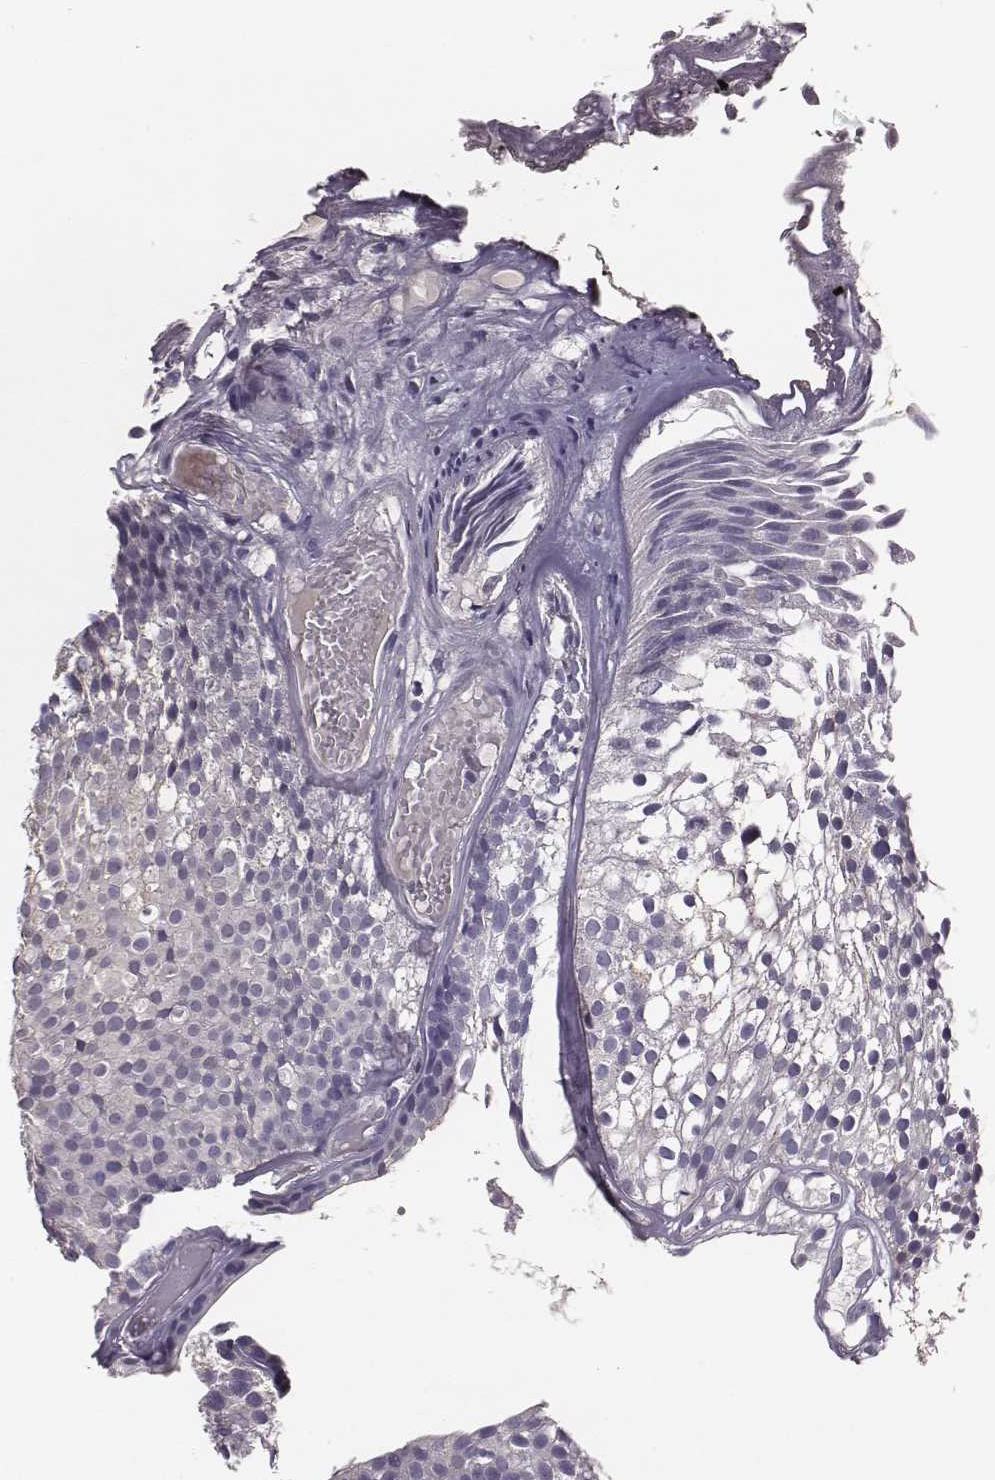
{"staining": {"intensity": "negative", "quantity": "none", "location": "none"}, "tissue": "urothelial cancer", "cell_type": "Tumor cells", "image_type": "cancer", "snomed": [{"axis": "morphology", "description": "Urothelial carcinoma, Low grade"}, {"axis": "topography", "description": "Urinary bladder"}], "caption": "Immunohistochemistry (IHC) of urothelial carcinoma (low-grade) reveals no expression in tumor cells.", "gene": "SLC22A6", "patient": {"sex": "male", "age": 63}}